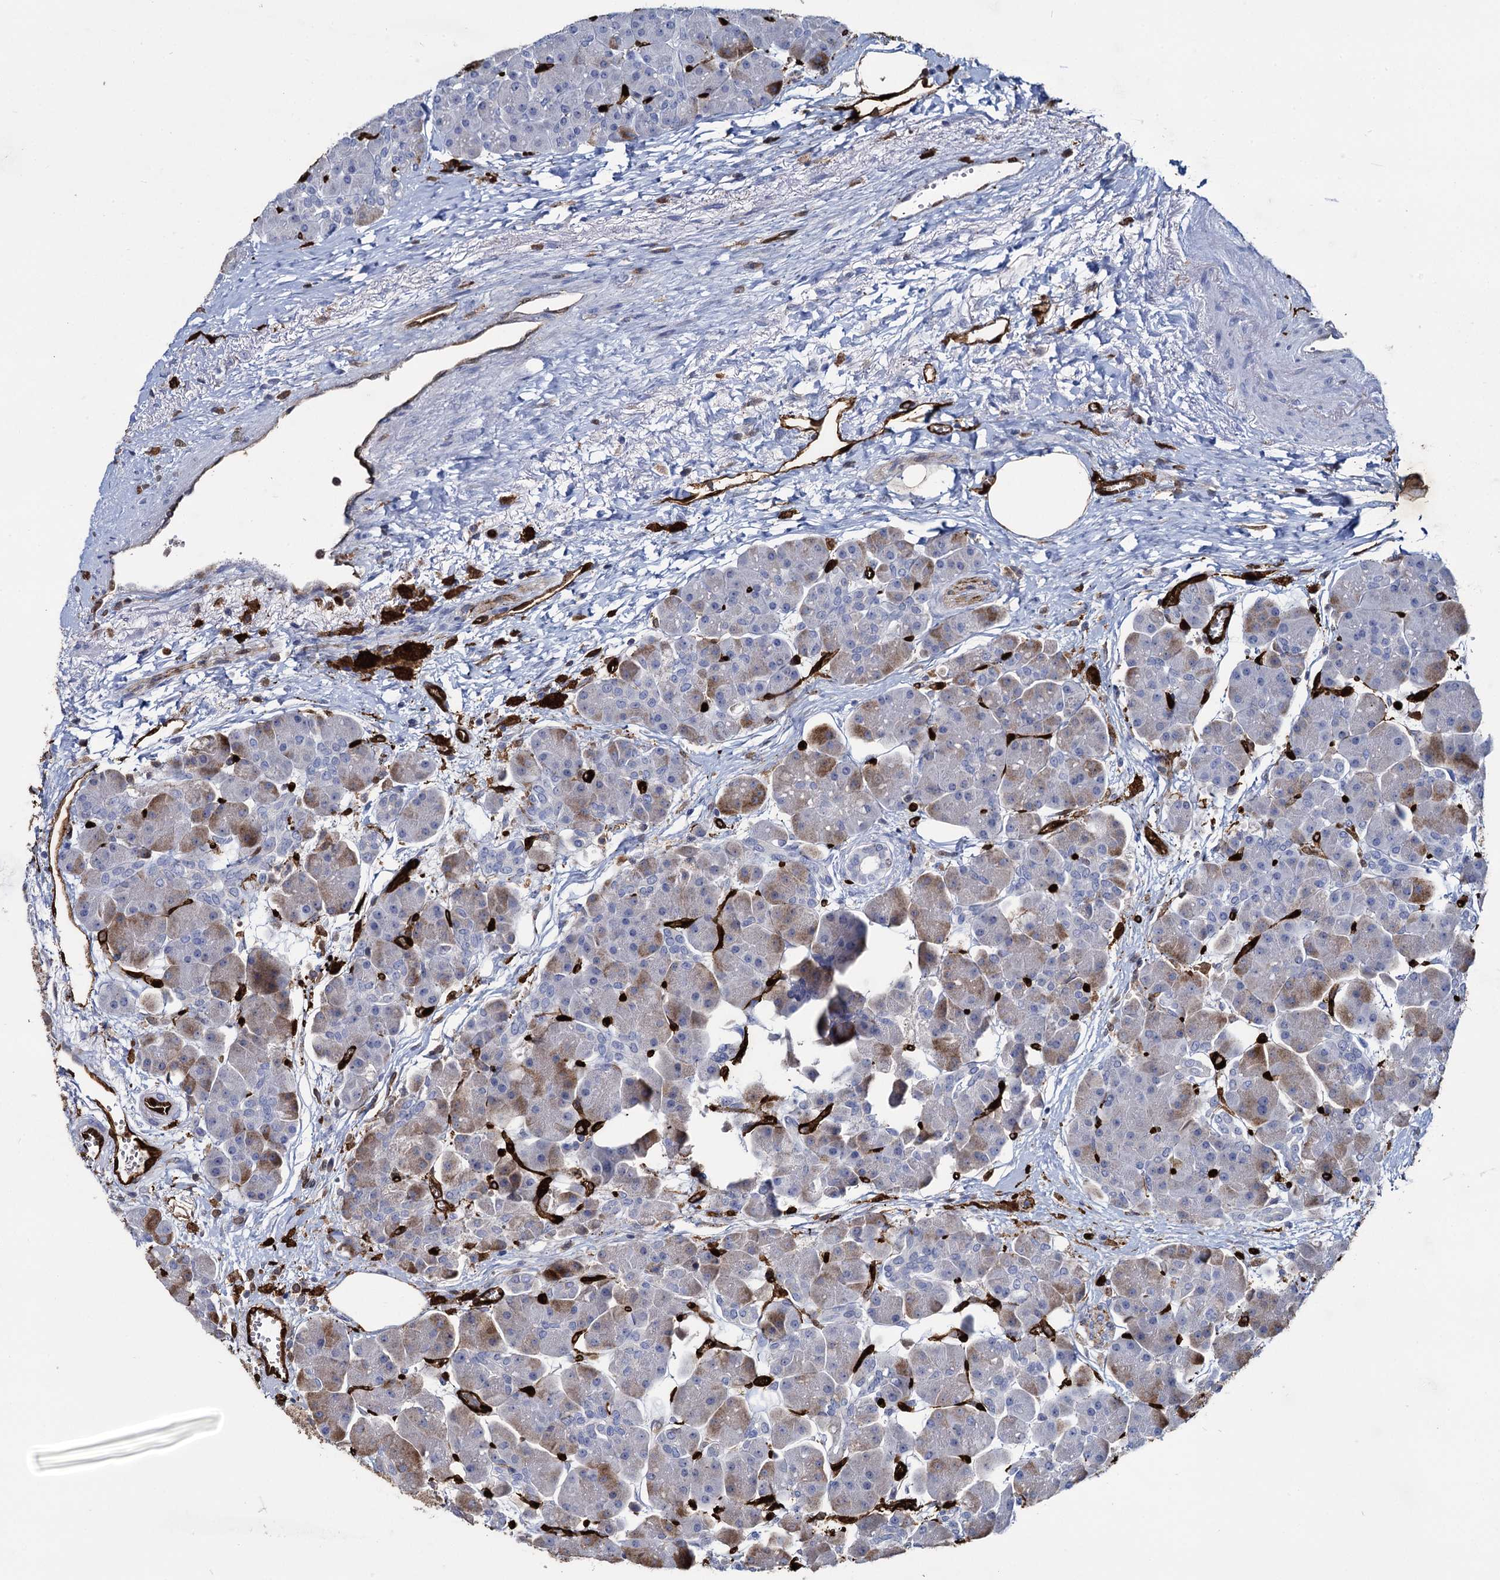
{"staining": {"intensity": "moderate", "quantity": "<25%", "location": "cytoplasmic/membranous"}, "tissue": "pancreas", "cell_type": "Exocrine glandular cells", "image_type": "normal", "snomed": [{"axis": "morphology", "description": "Normal tissue, NOS"}, {"axis": "topography", "description": "Pancreas"}], "caption": "Protein expression analysis of unremarkable pancreas displays moderate cytoplasmic/membranous expression in approximately <25% of exocrine glandular cells.", "gene": "FABP5", "patient": {"sex": "male", "age": 66}}